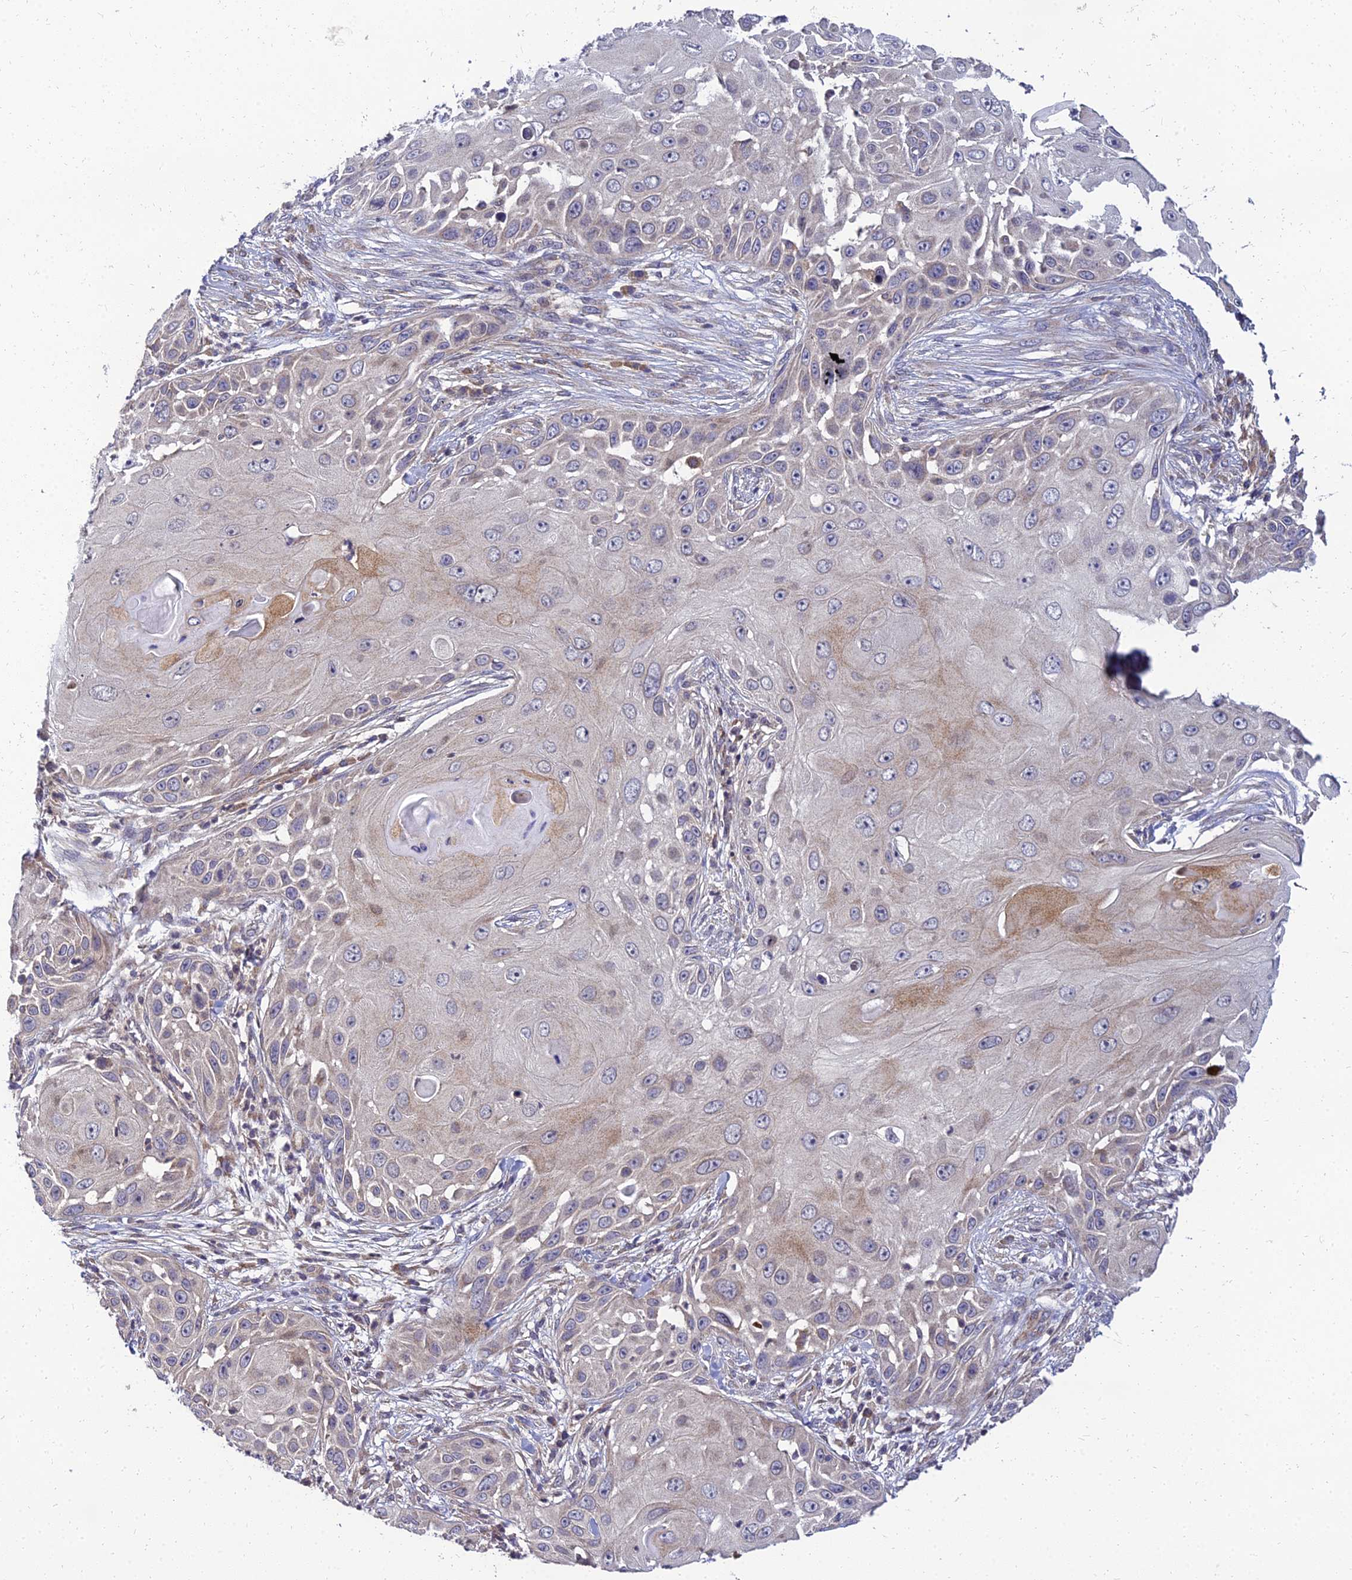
{"staining": {"intensity": "moderate", "quantity": "<25%", "location": "cytoplasmic/membranous"}, "tissue": "skin cancer", "cell_type": "Tumor cells", "image_type": "cancer", "snomed": [{"axis": "morphology", "description": "Squamous cell carcinoma, NOS"}, {"axis": "topography", "description": "Skin"}], "caption": "A histopathology image of human skin cancer (squamous cell carcinoma) stained for a protein exhibits moderate cytoplasmic/membranous brown staining in tumor cells.", "gene": "NPY", "patient": {"sex": "female", "age": 44}}